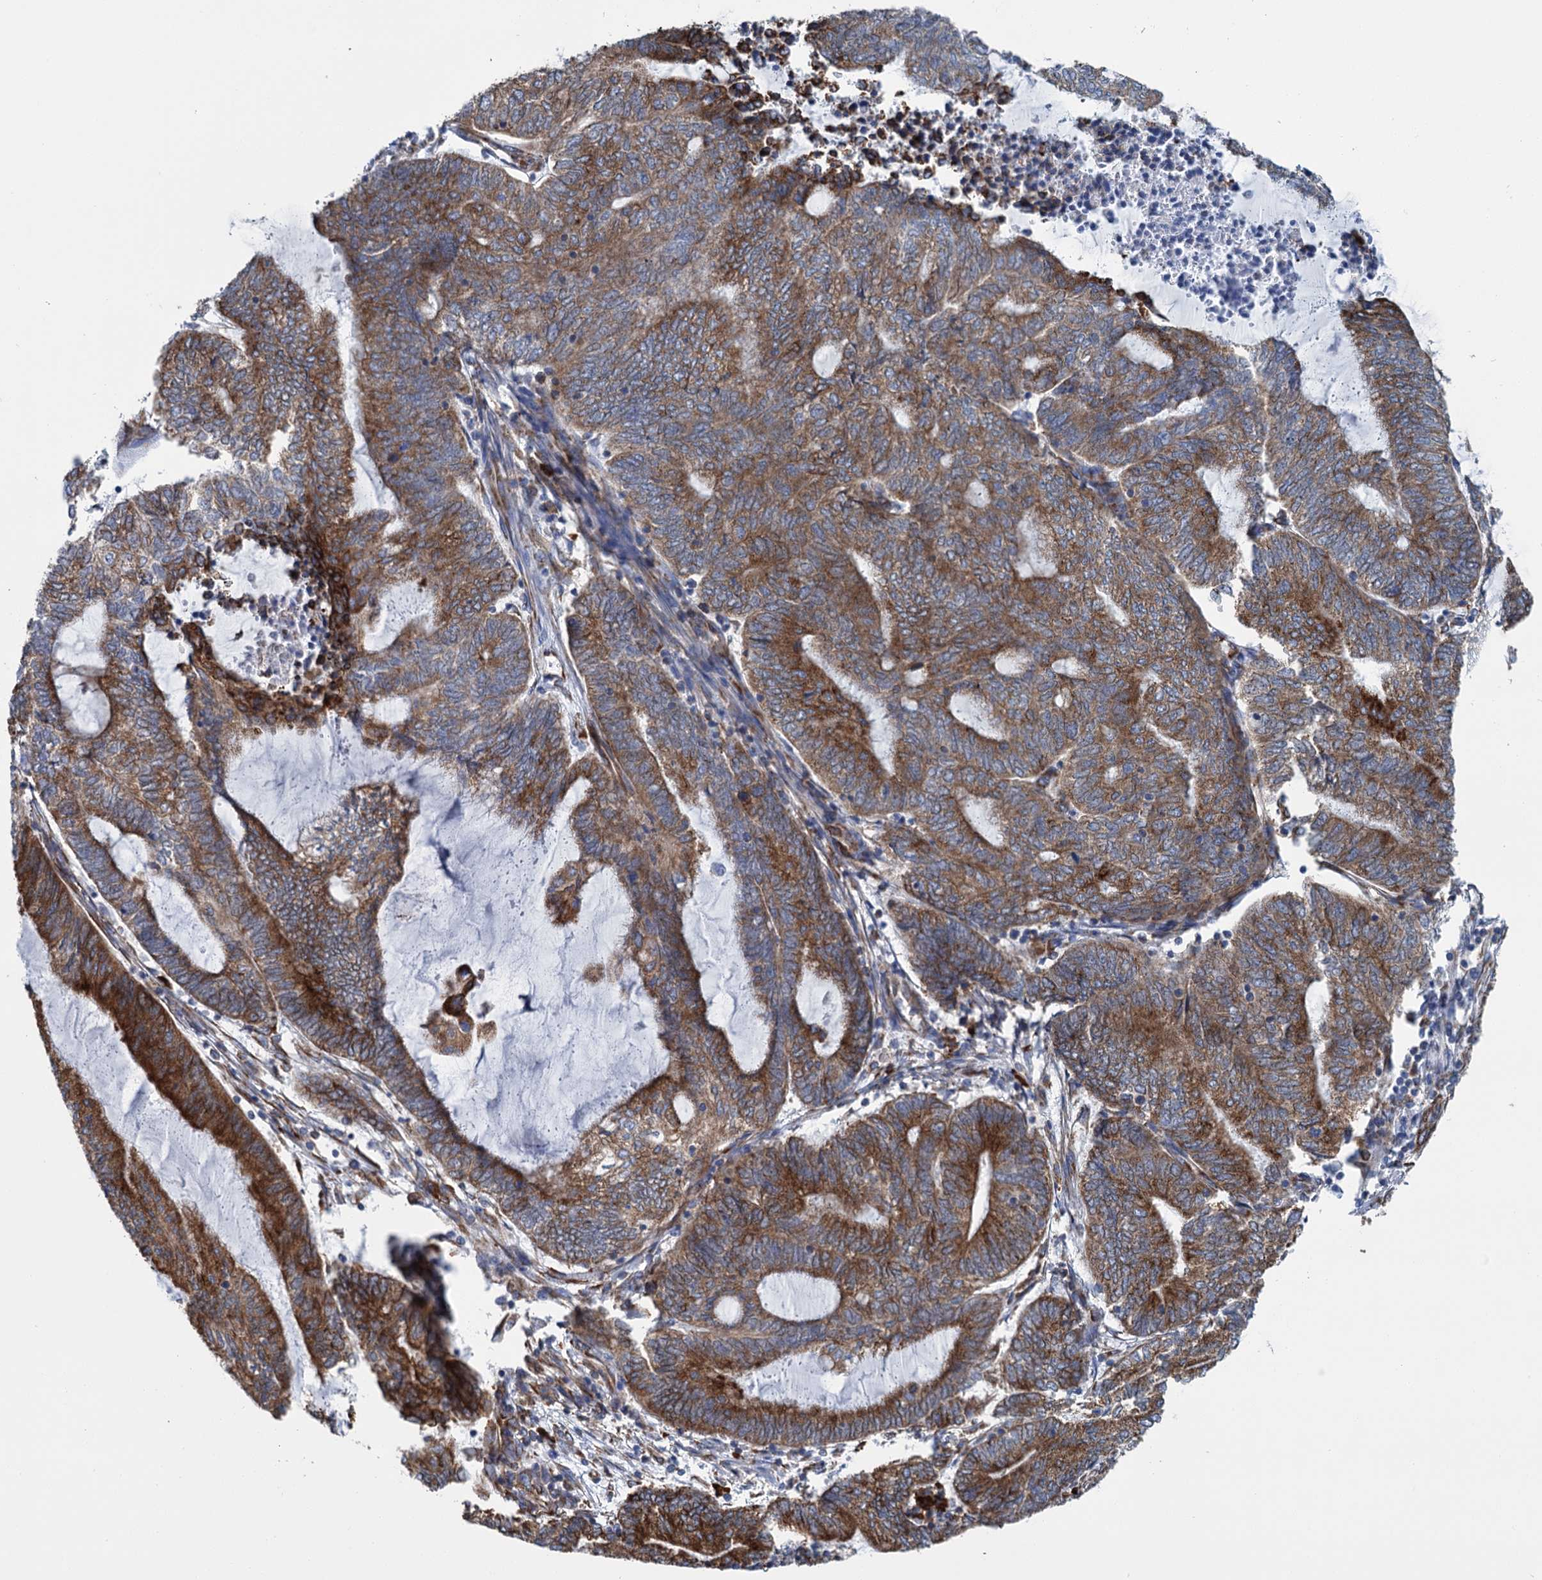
{"staining": {"intensity": "strong", "quantity": ">75%", "location": "cytoplasmic/membranous"}, "tissue": "endometrial cancer", "cell_type": "Tumor cells", "image_type": "cancer", "snomed": [{"axis": "morphology", "description": "Adenocarcinoma, NOS"}, {"axis": "topography", "description": "Uterus"}, {"axis": "topography", "description": "Endometrium"}], "caption": "Brown immunohistochemical staining in human endometrial adenocarcinoma shows strong cytoplasmic/membranous positivity in about >75% of tumor cells.", "gene": "SHE", "patient": {"sex": "female", "age": 70}}